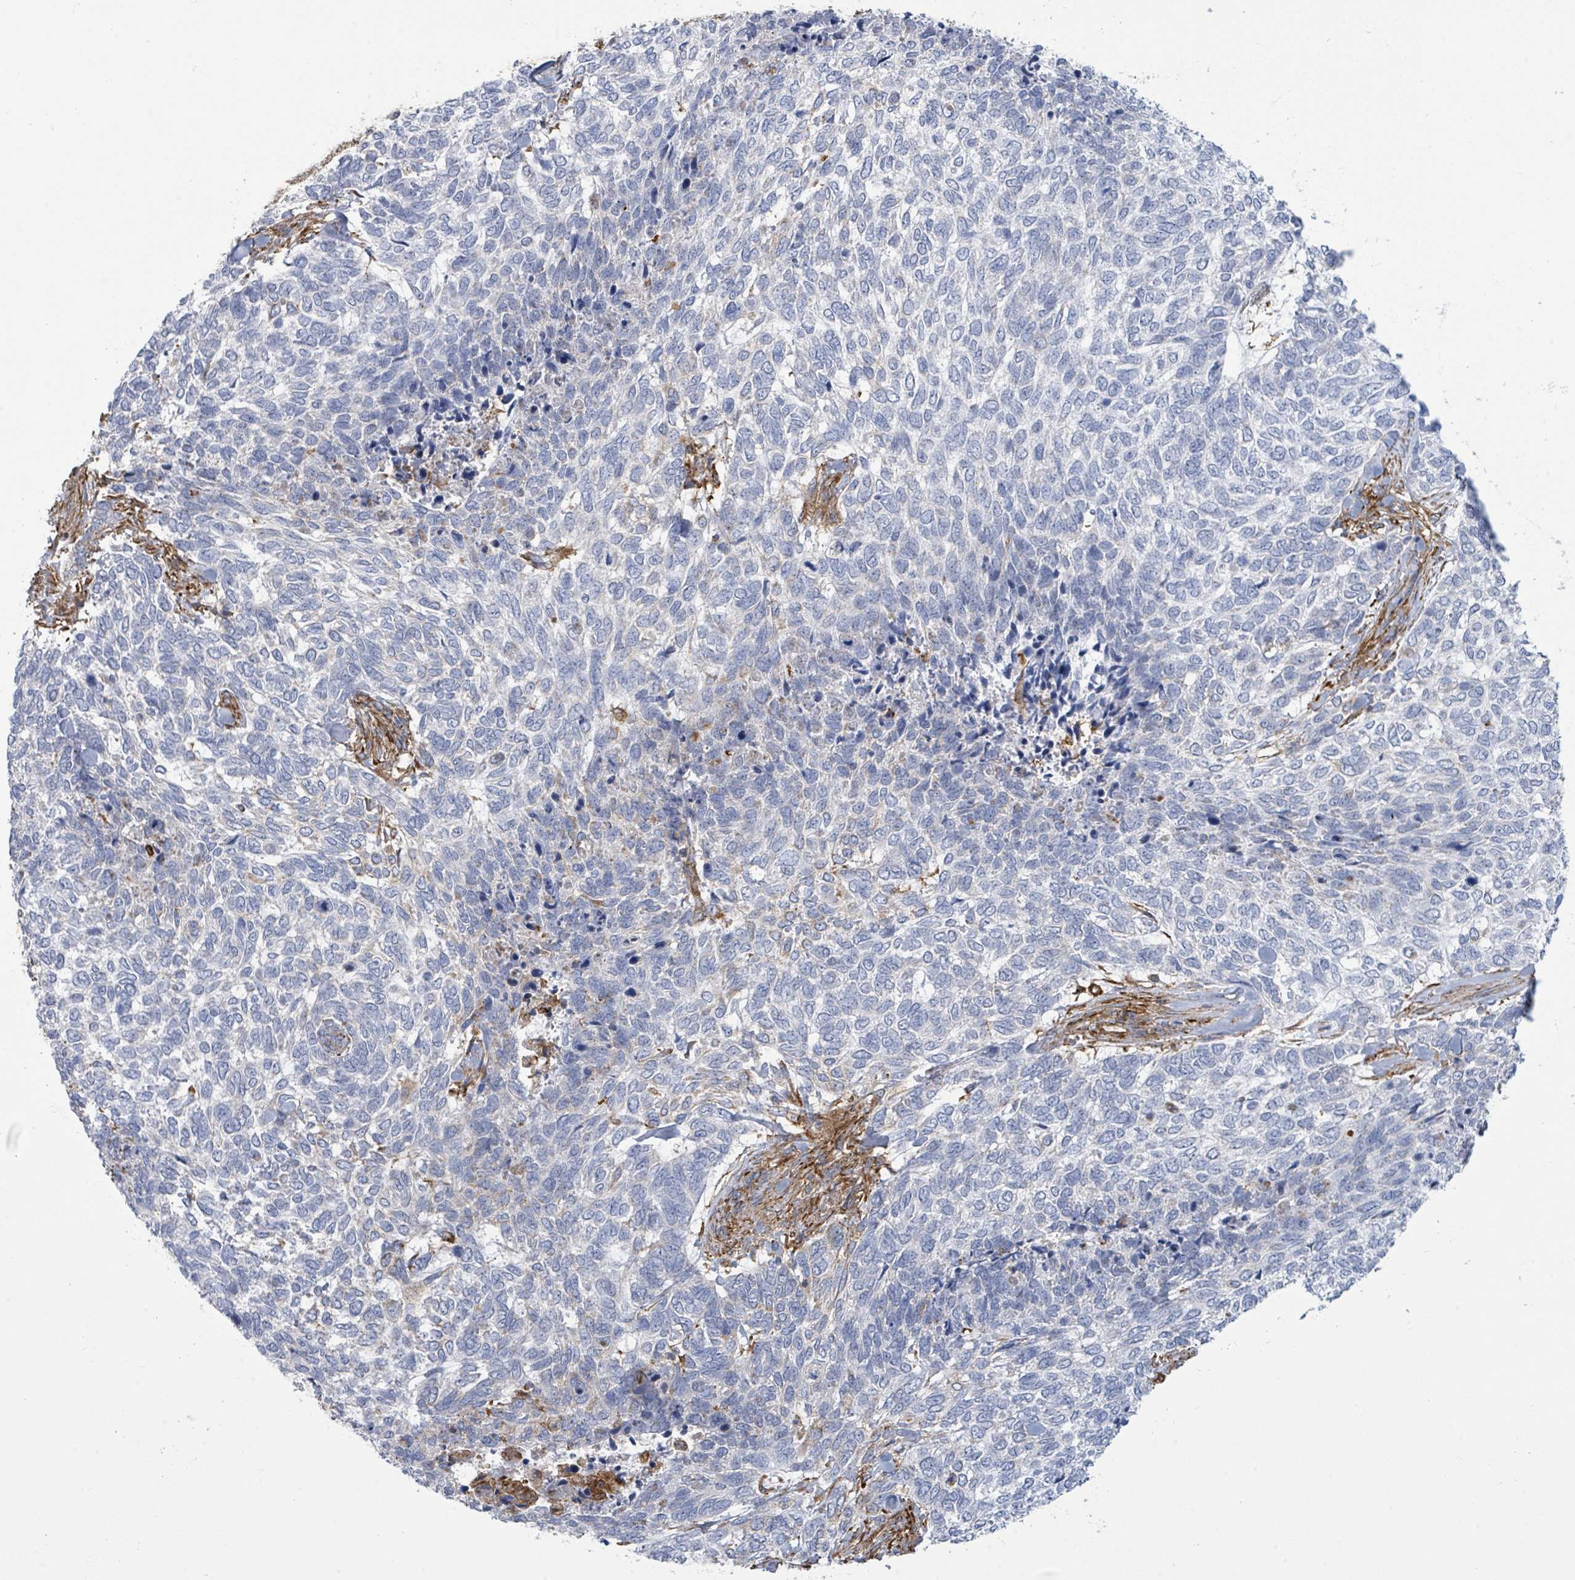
{"staining": {"intensity": "negative", "quantity": "none", "location": "none"}, "tissue": "skin cancer", "cell_type": "Tumor cells", "image_type": "cancer", "snomed": [{"axis": "morphology", "description": "Basal cell carcinoma"}, {"axis": "topography", "description": "Skin"}], "caption": "Tumor cells show no significant protein expression in skin cancer (basal cell carcinoma).", "gene": "EGFL7", "patient": {"sex": "female", "age": 65}}